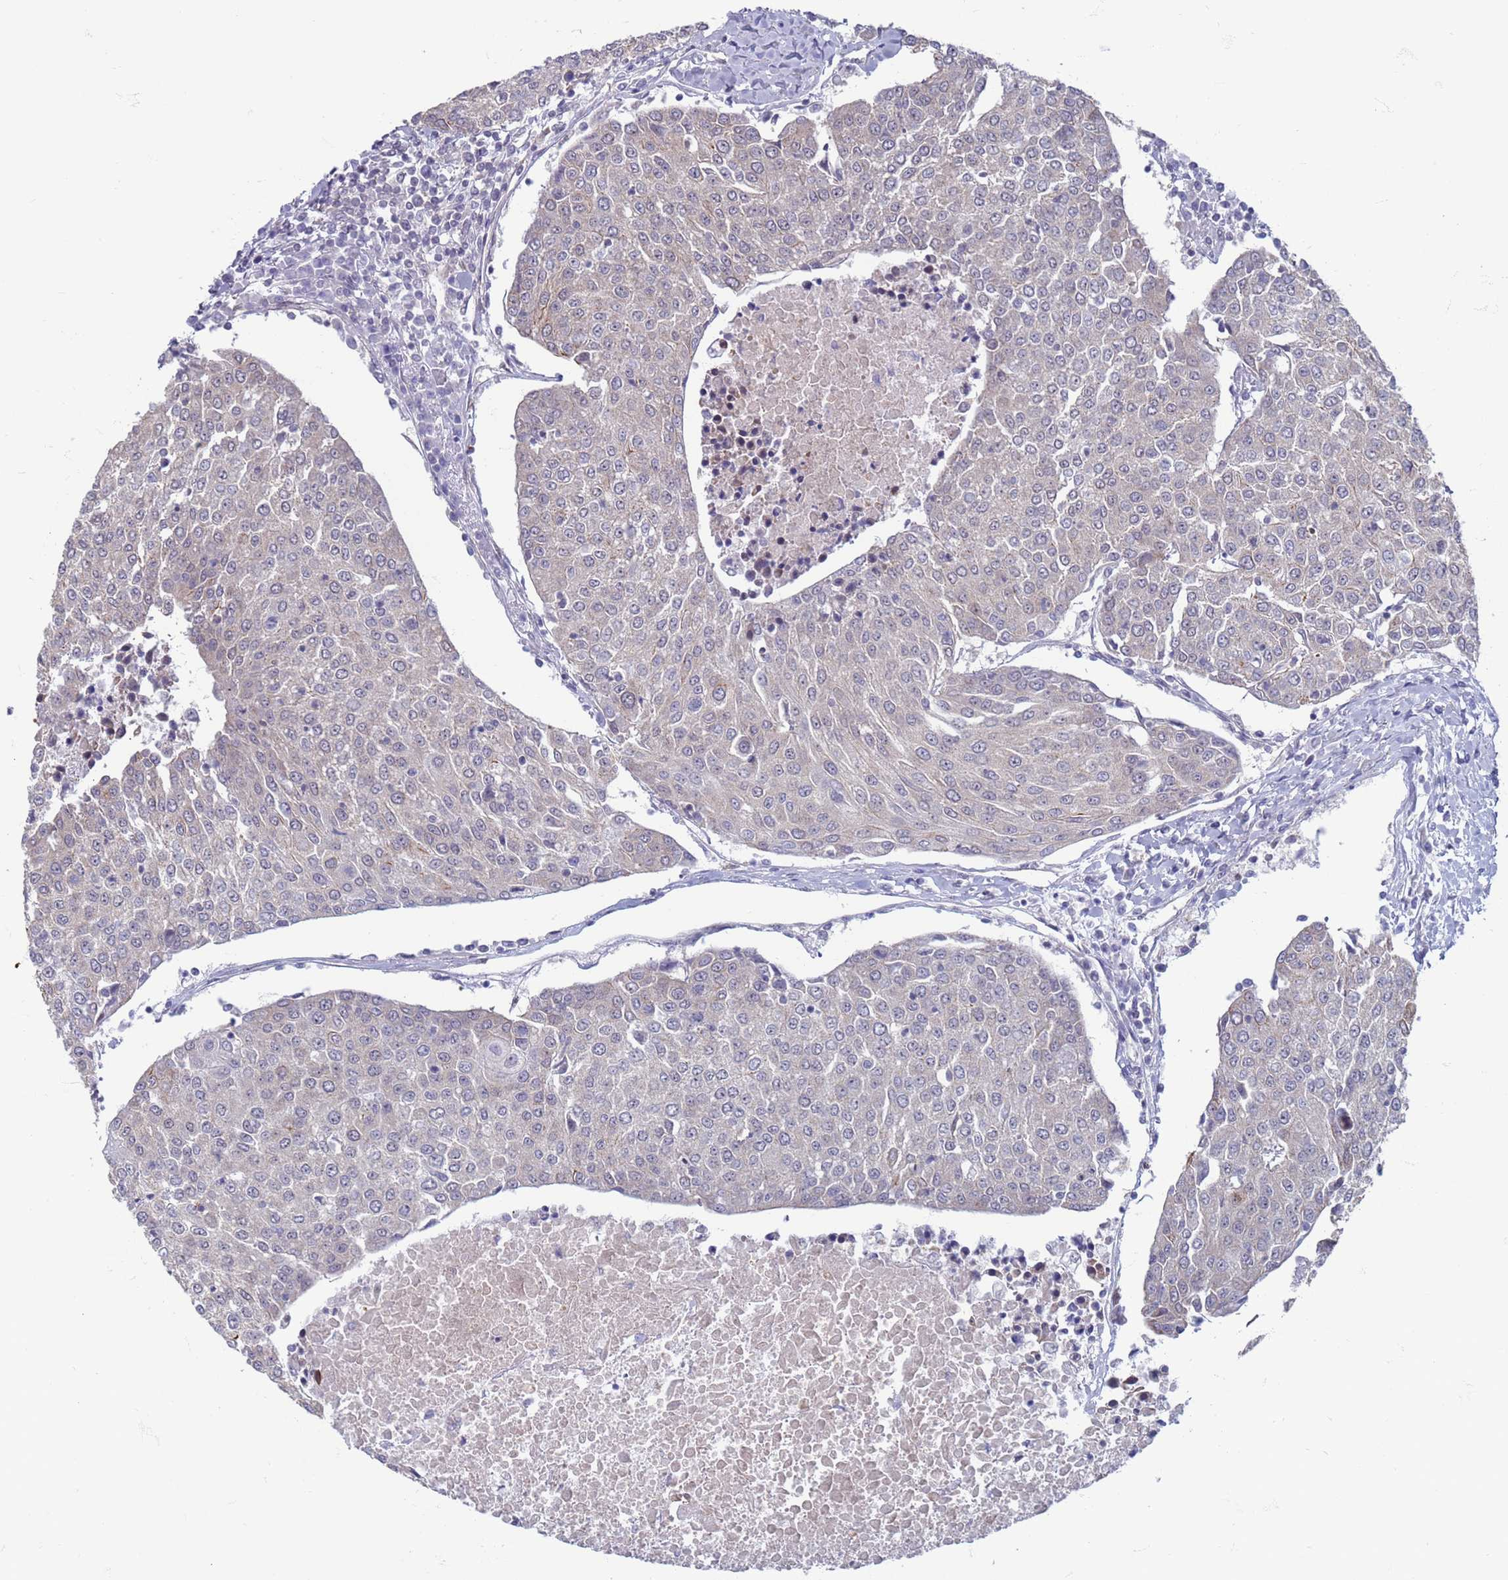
{"staining": {"intensity": "negative", "quantity": "none", "location": "none"}, "tissue": "urothelial cancer", "cell_type": "Tumor cells", "image_type": "cancer", "snomed": [{"axis": "morphology", "description": "Urothelial carcinoma, High grade"}, {"axis": "topography", "description": "Urinary bladder"}], "caption": "Tumor cells show no significant protein positivity in urothelial cancer.", "gene": "SAE1", "patient": {"sex": "female", "age": 85}}